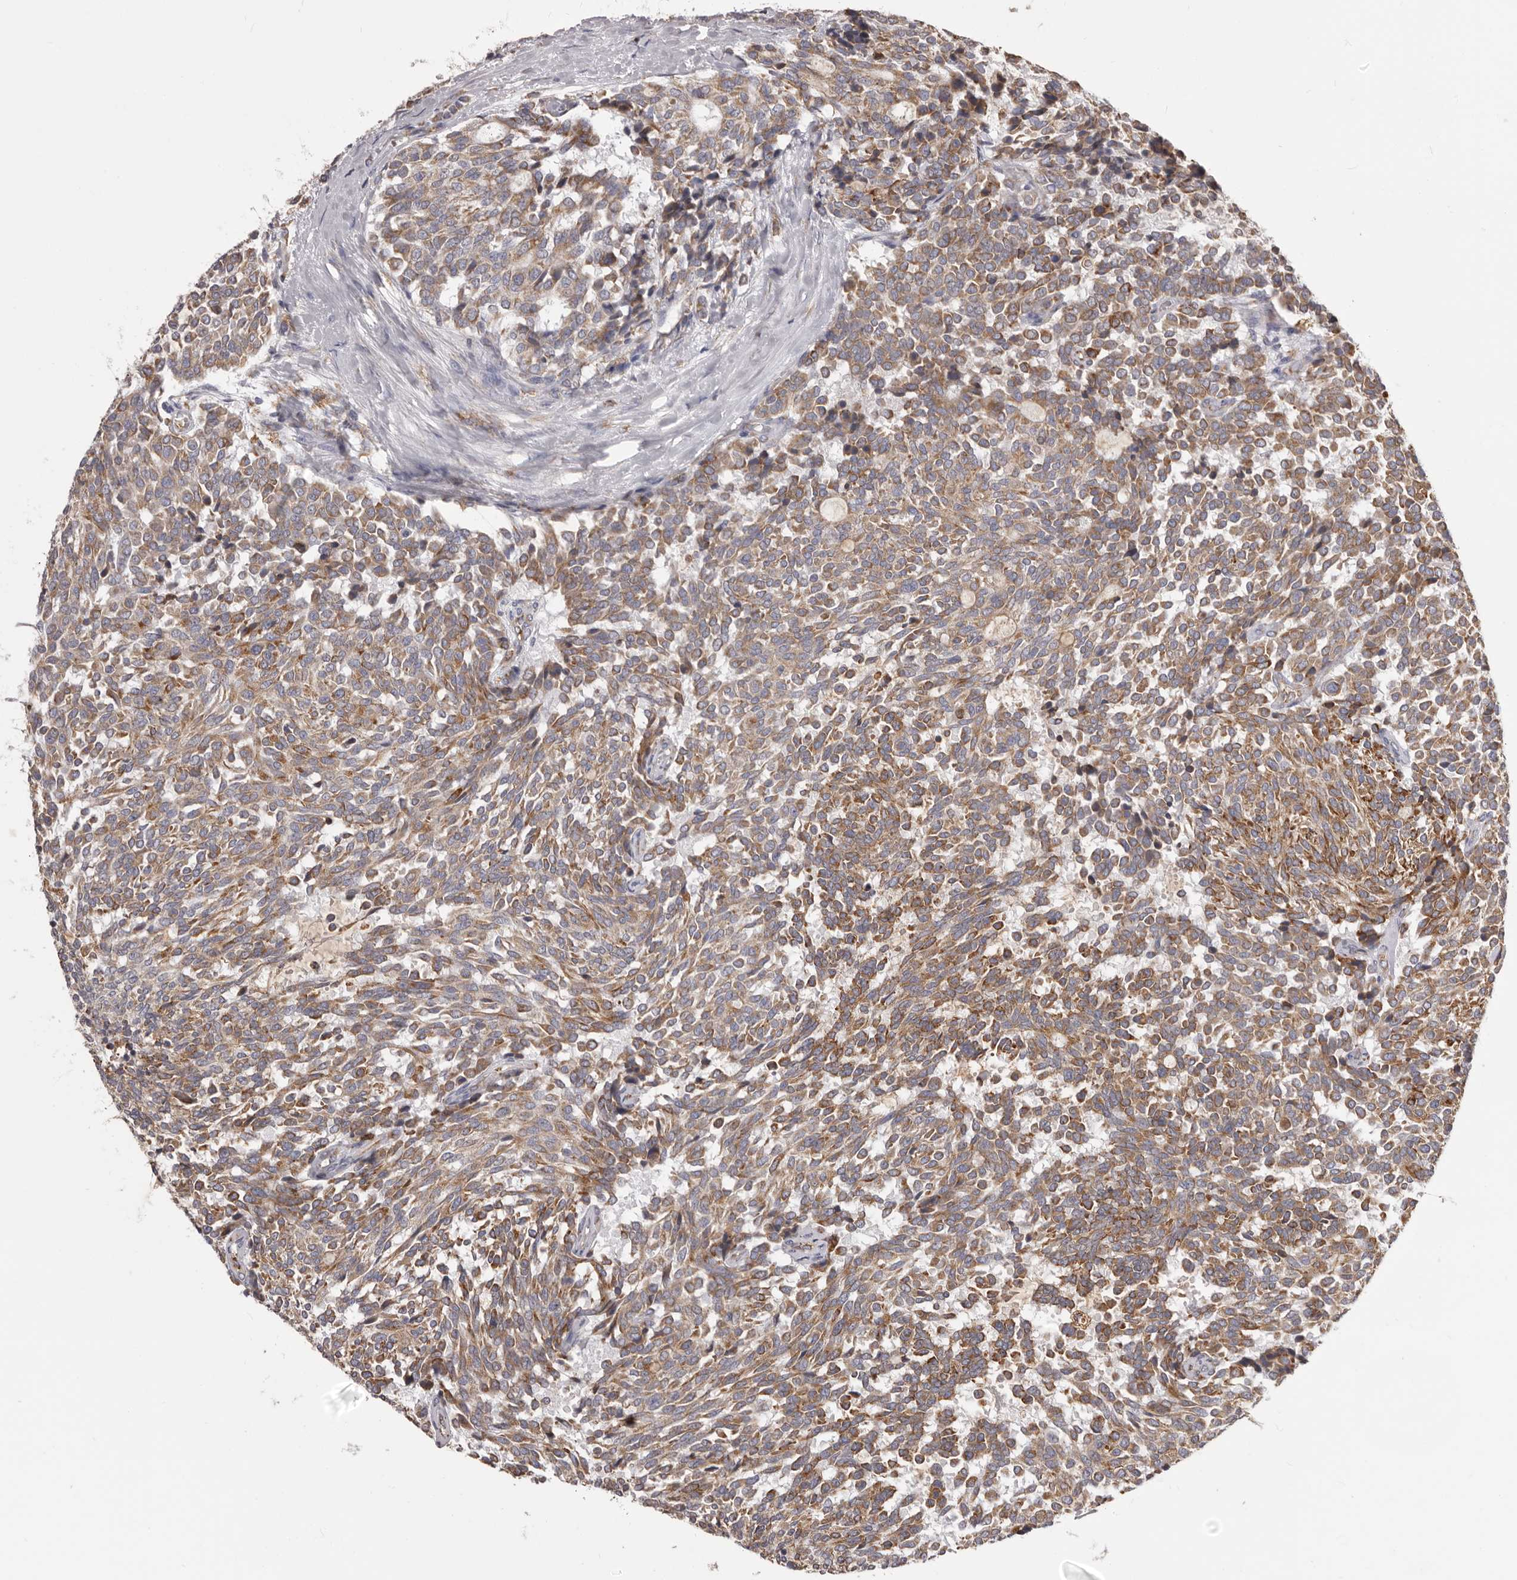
{"staining": {"intensity": "moderate", "quantity": ">75%", "location": "cytoplasmic/membranous"}, "tissue": "carcinoid", "cell_type": "Tumor cells", "image_type": "cancer", "snomed": [{"axis": "morphology", "description": "Carcinoid, malignant, NOS"}, {"axis": "topography", "description": "Pancreas"}], "caption": "Protein positivity by IHC exhibits moderate cytoplasmic/membranous staining in approximately >75% of tumor cells in carcinoid (malignant). The protein of interest is shown in brown color, while the nuclei are stained blue.", "gene": "QRSL1", "patient": {"sex": "female", "age": 54}}